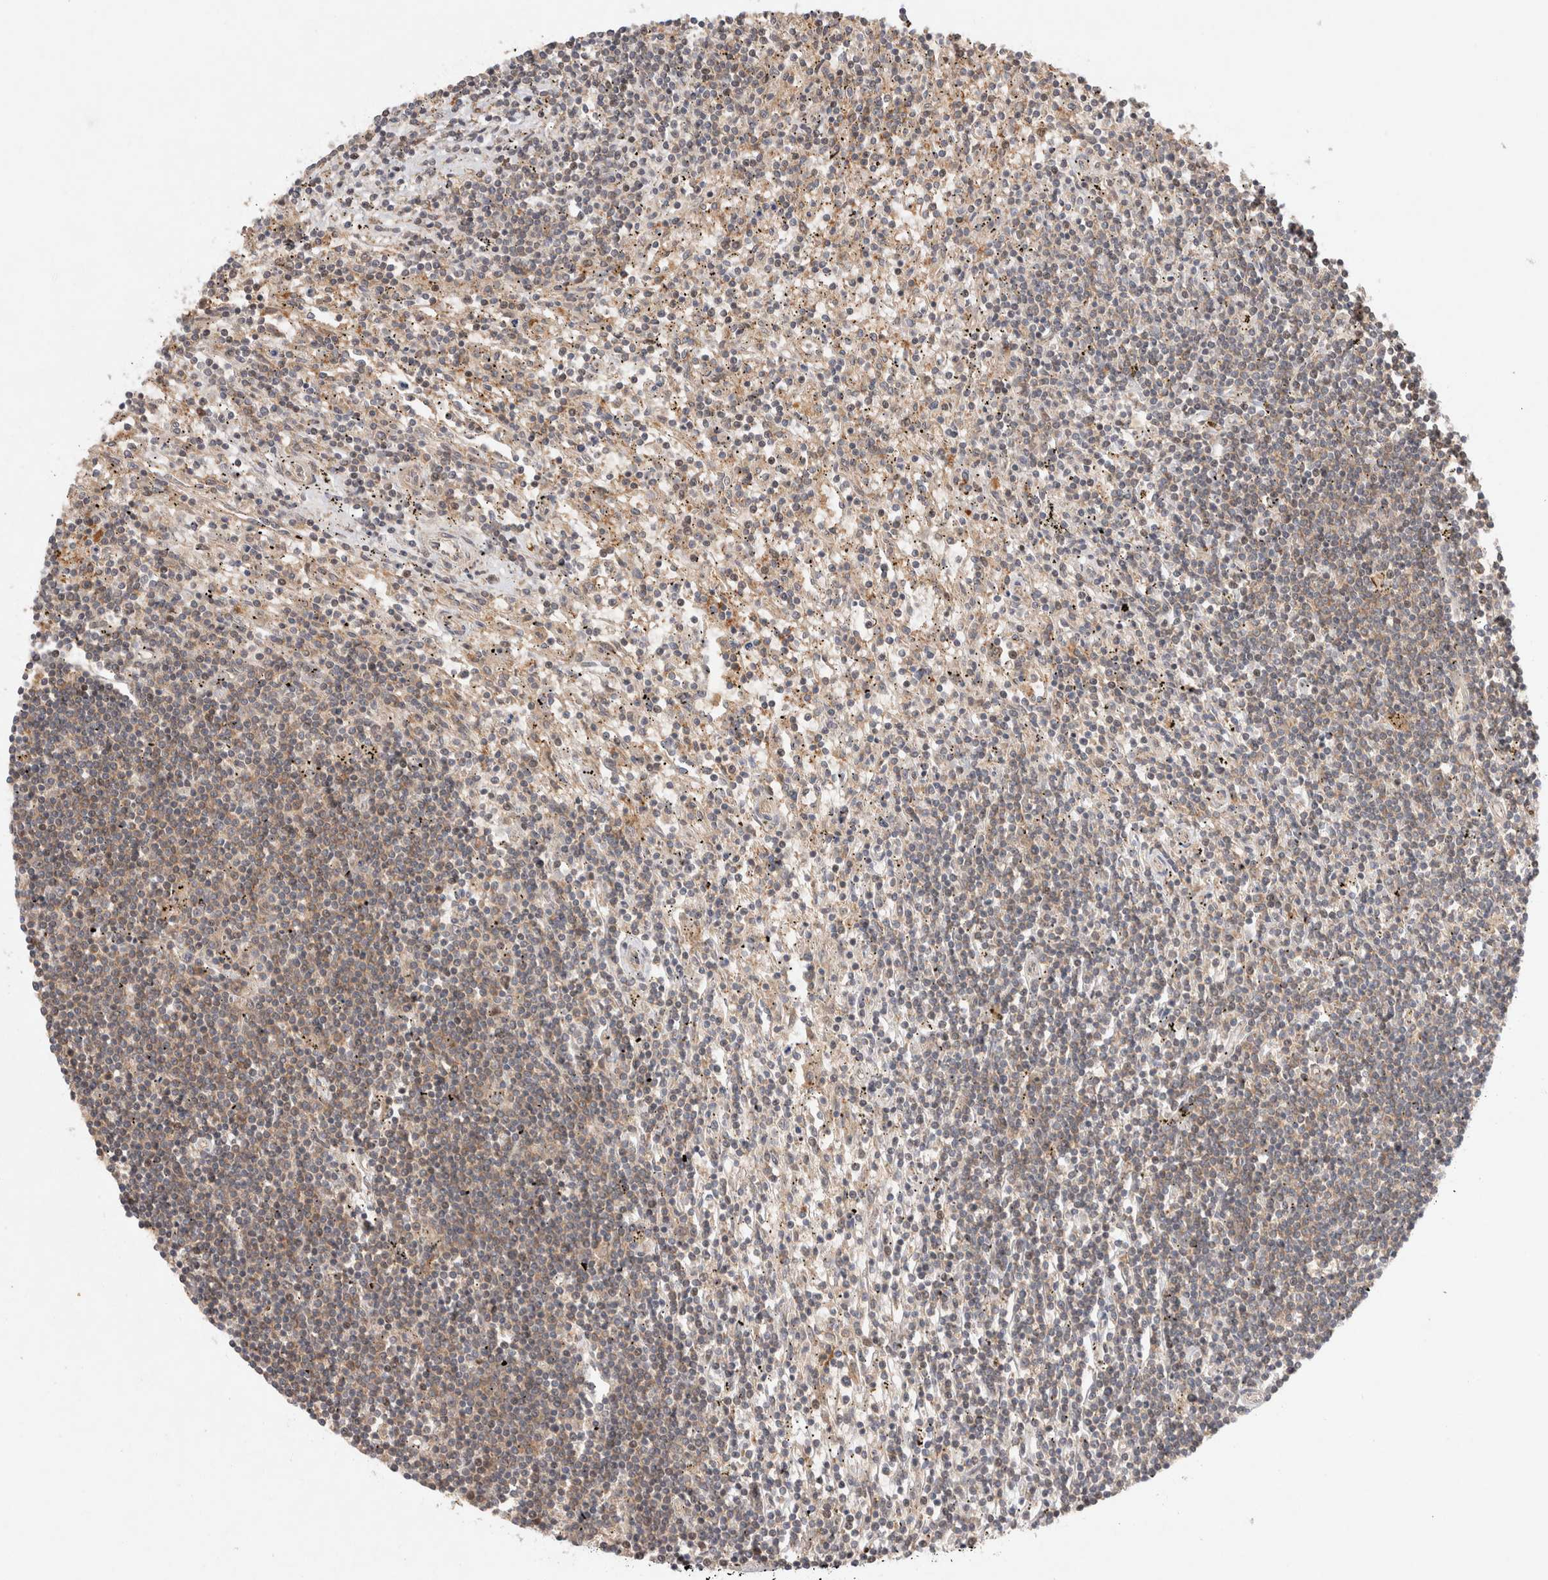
{"staining": {"intensity": "weak", "quantity": "<25%", "location": "cytoplasmic/membranous"}, "tissue": "lymphoma", "cell_type": "Tumor cells", "image_type": "cancer", "snomed": [{"axis": "morphology", "description": "Malignant lymphoma, non-Hodgkin's type, Low grade"}, {"axis": "topography", "description": "Spleen"}], "caption": "An image of low-grade malignant lymphoma, non-Hodgkin's type stained for a protein reveals no brown staining in tumor cells.", "gene": "HTT", "patient": {"sex": "male", "age": 76}}